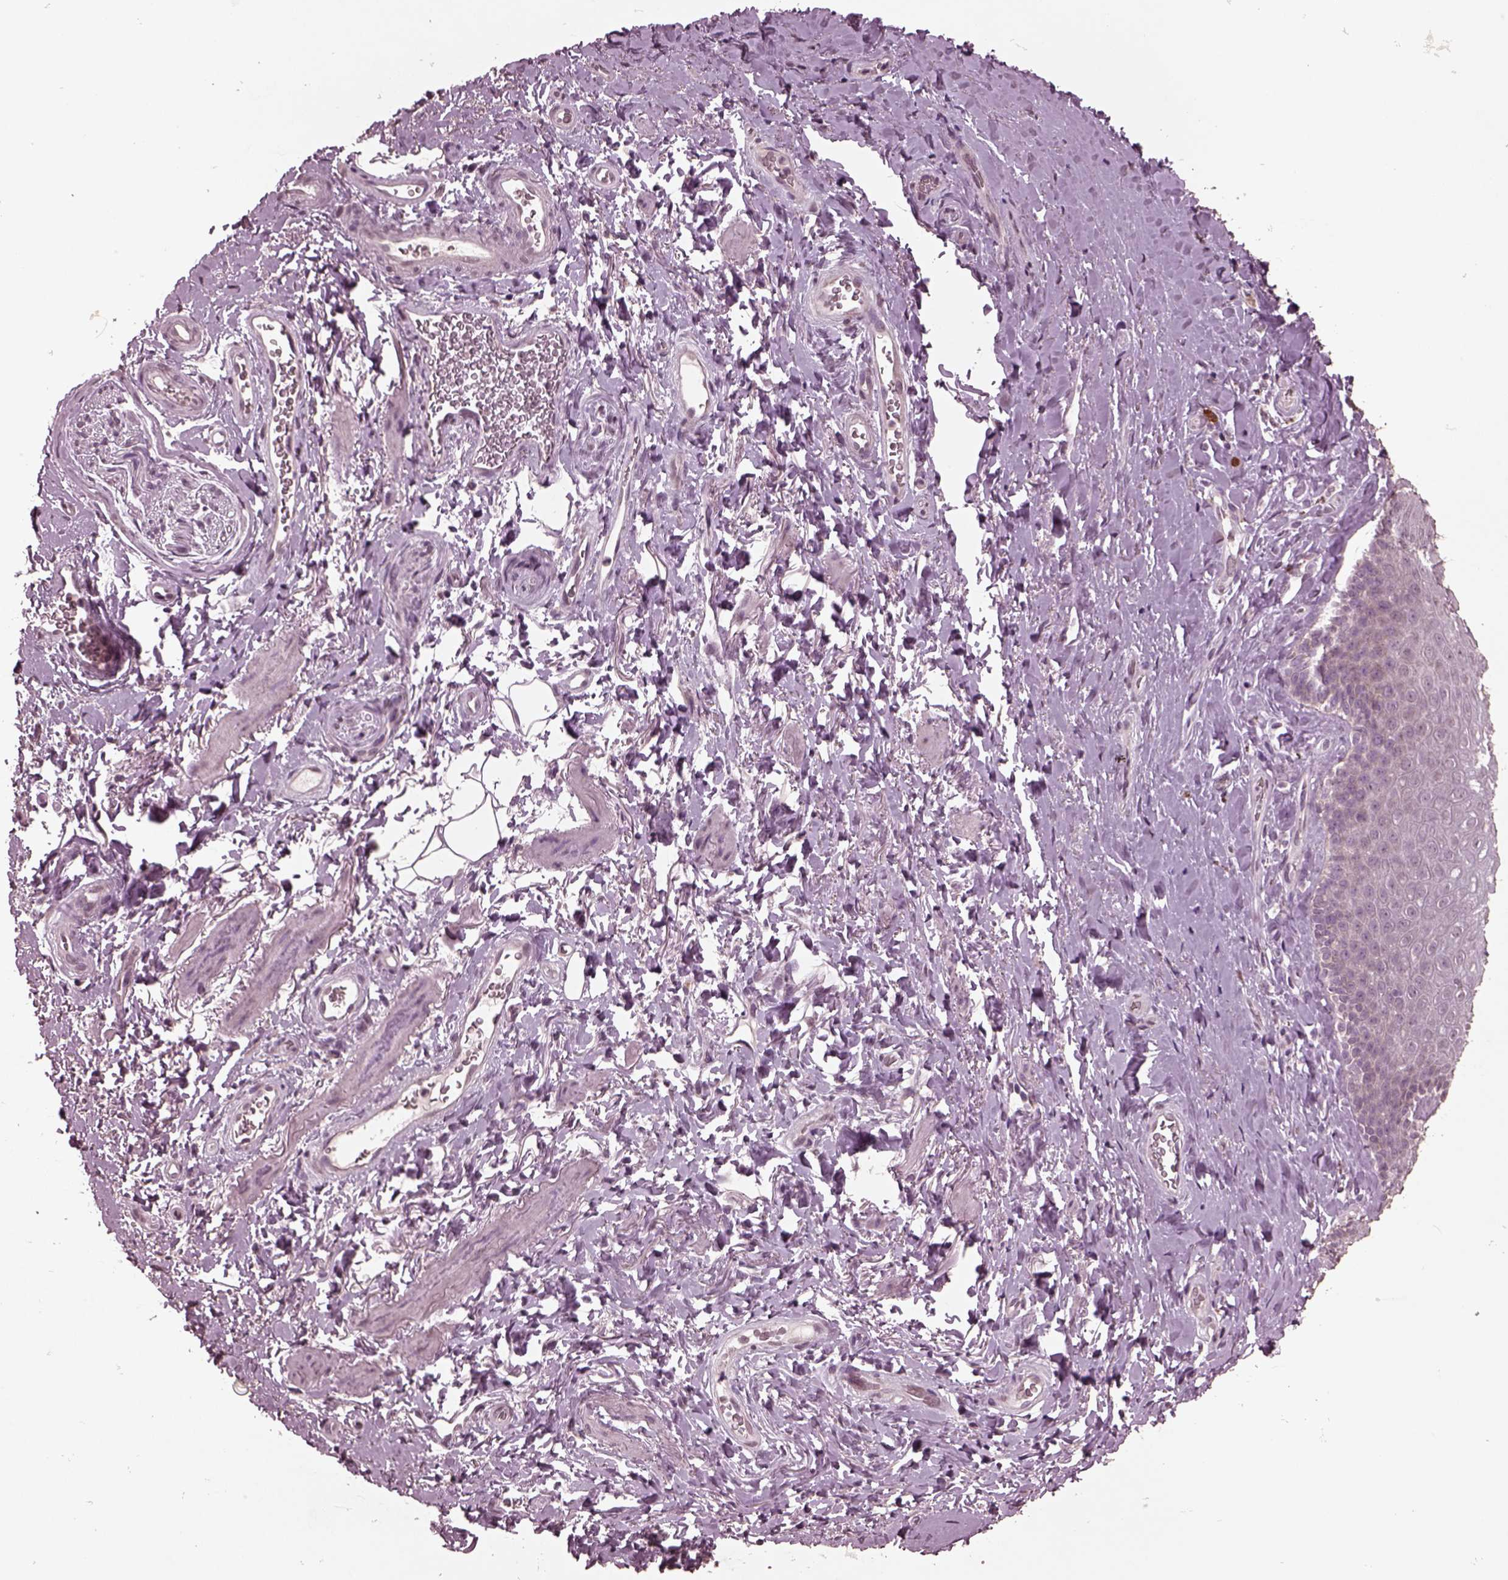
{"staining": {"intensity": "negative", "quantity": "none", "location": "none"}, "tissue": "adipose tissue", "cell_type": "Adipocytes", "image_type": "normal", "snomed": [{"axis": "morphology", "description": "Normal tissue, NOS"}, {"axis": "topography", "description": "Anal"}, {"axis": "topography", "description": "Peripheral nerve tissue"}], "caption": "Immunohistochemistry of normal human adipose tissue reveals no expression in adipocytes.", "gene": "IL18RAP", "patient": {"sex": "male", "age": 53}}